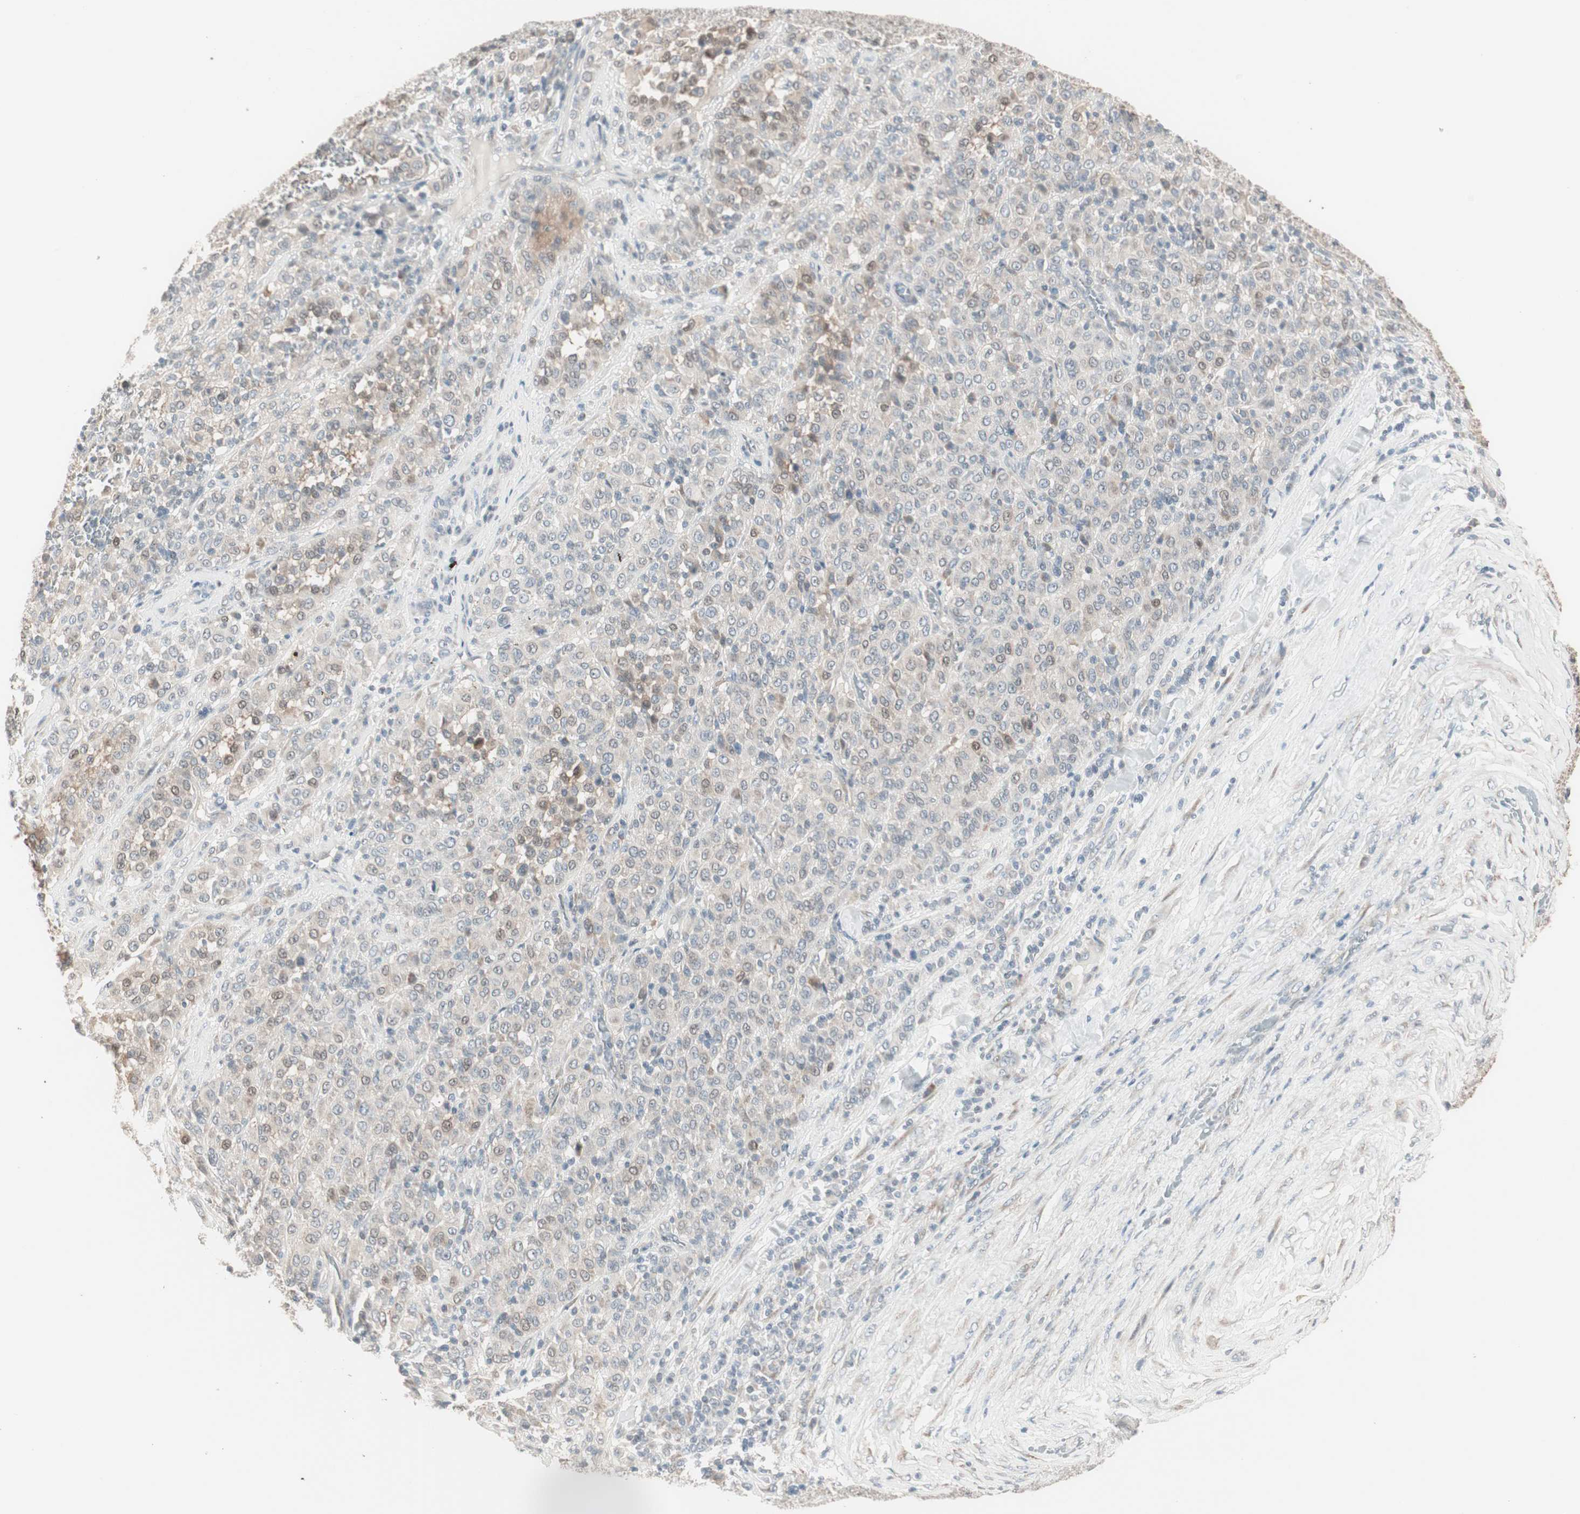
{"staining": {"intensity": "moderate", "quantity": "<25%", "location": "cytoplasmic/membranous,nuclear"}, "tissue": "melanoma", "cell_type": "Tumor cells", "image_type": "cancer", "snomed": [{"axis": "morphology", "description": "Malignant melanoma, Metastatic site"}, {"axis": "topography", "description": "Pancreas"}], "caption": "Immunohistochemical staining of melanoma reveals low levels of moderate cytoplasmic/membranous and nuclear protein positivity in approximately <25% of tumor cells.", "gene": "PDZK1", "patient": {"sex": "female", "age": 30}}